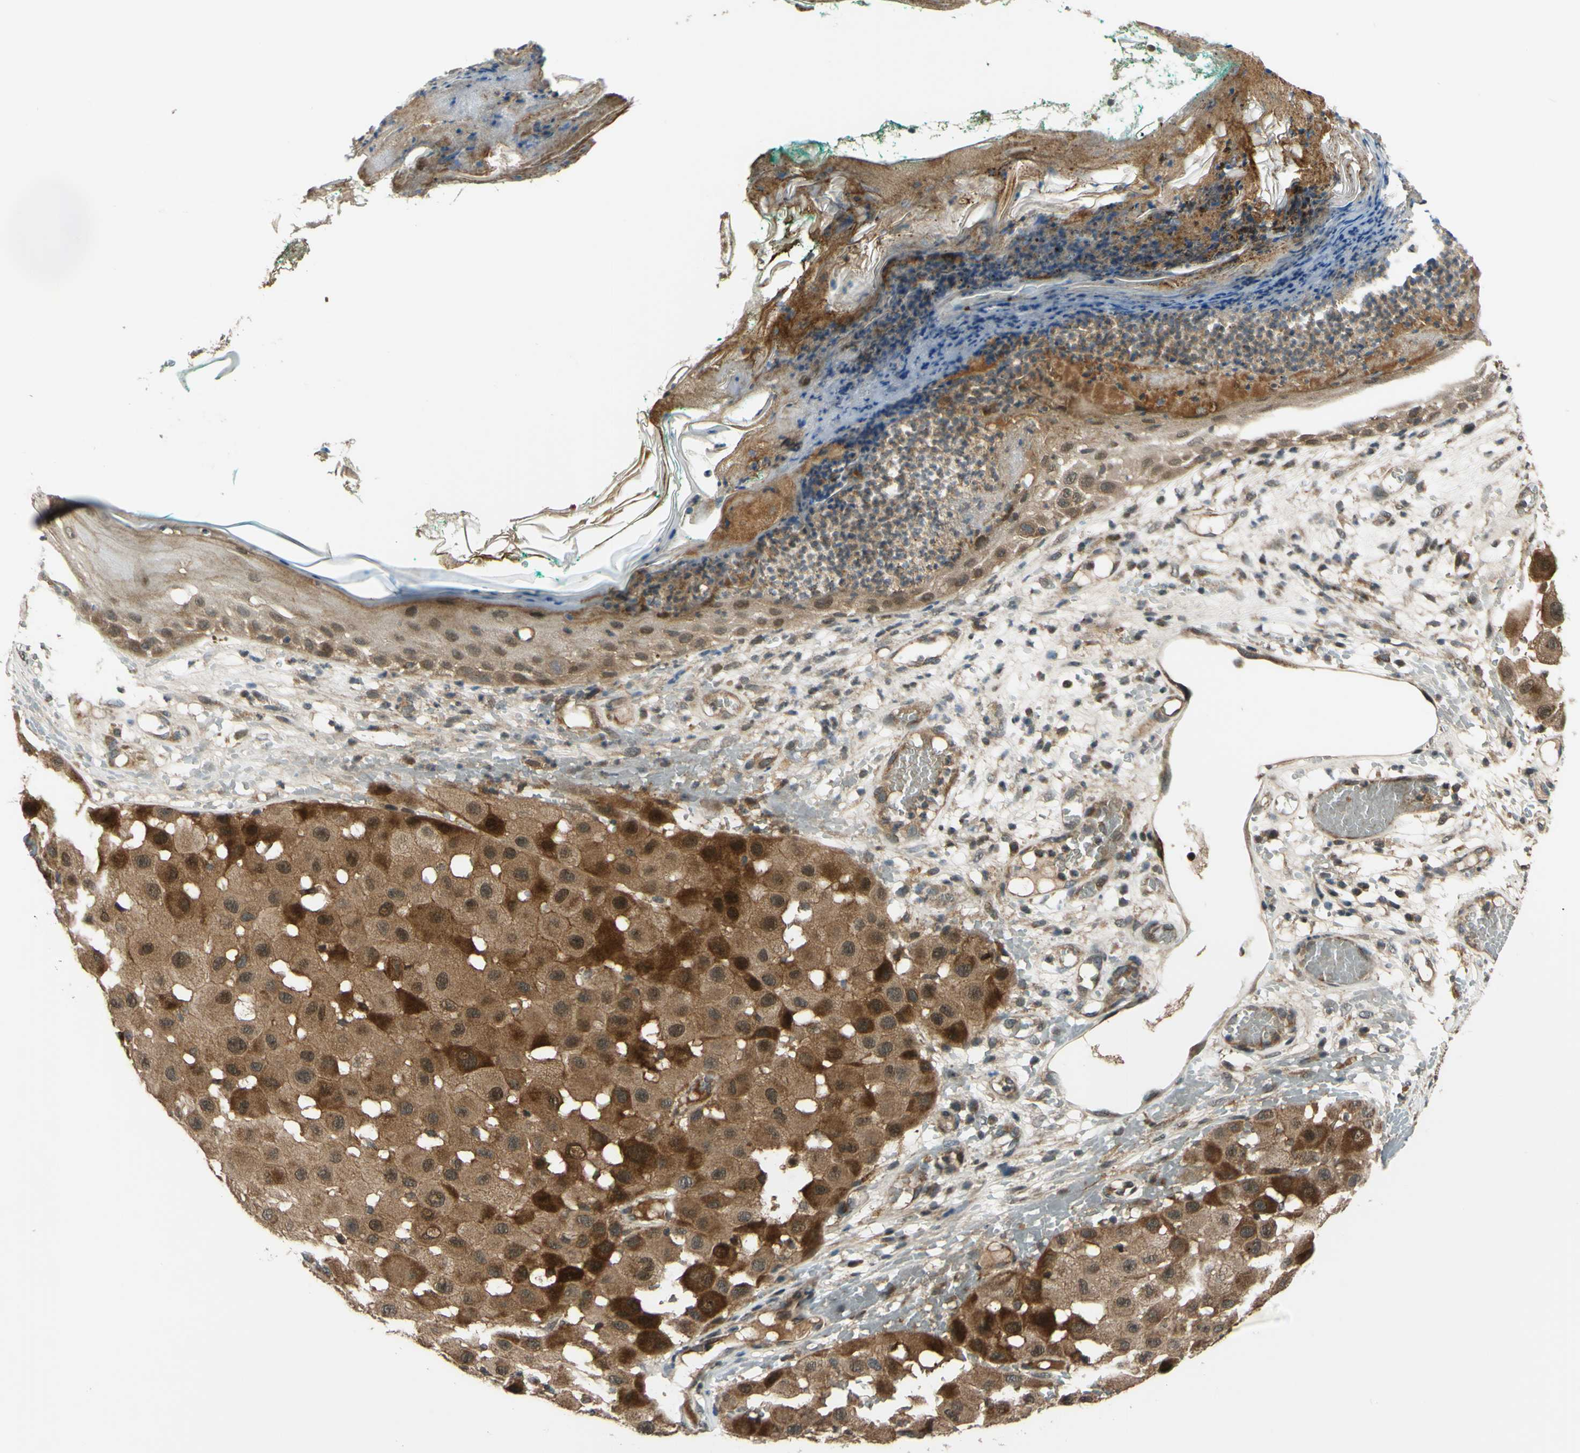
{"staining": {"intensity": "moderate", "quantity": ">75%", "location": "cytoplasmic/membranous"}, "tissue": "melanoma", "cell_type": "Tumor cells", "image_type": "cancer", "snomed": [{"axis": "morphology", "description": "Malignant melanoma, NOS"}, {"axis": "topography", "description": "Skin"}], "caption": "Immunohistochemistry (IHC) histopathology image of neoplastic tissue: human malignant melanoma stained using immunohistochemistry (IHC) displays medium levels of moderate protein expression localized specifically in the cytoplasmic/membranous of tumor cells, appearing as a cytoplasmic/membranous brown color.", "gene": "ABCC8", "patient": {"sex": "female", "age": 81}}